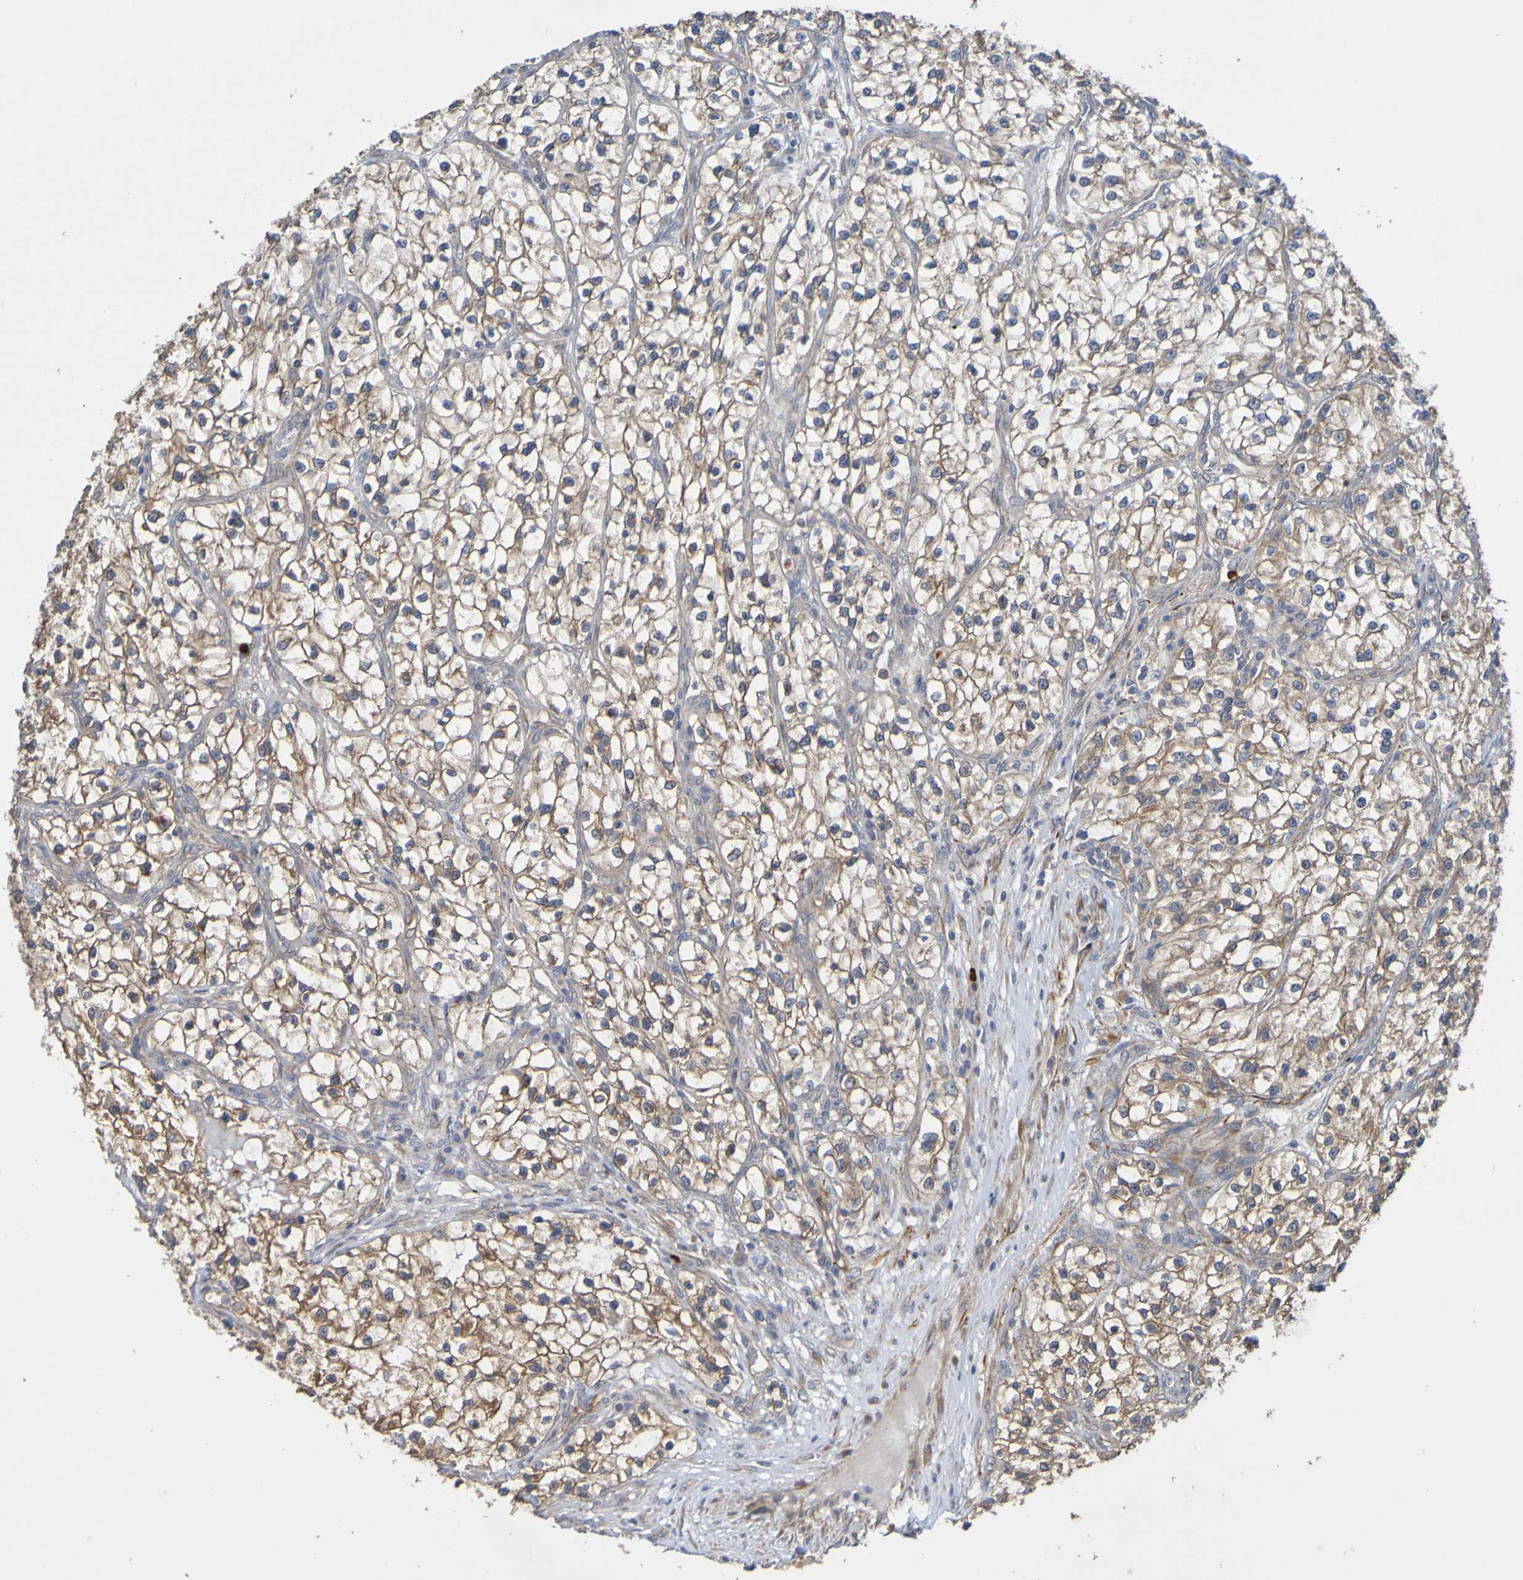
{"staining": {"intensity": "moderate", "quantity": ">75%", "location": "cytoplasmic/membranous"}, "tissue": "renal cancer", "cell_type": "Tumor cells", "image_type": "cancer", "snomed": [{"axis": "morphology", "description": "Adenocarcinoma, NOS"}, {"axis": "topography", "description": "Kidney"}], "caption": "This is an image of immunohistochemistry staining of renal cancer, which shows moderate positivity in the cytoplasmic/membranous of tumor cells.", "gene": "ST8SIA6", "patient": {"sex": "female", "age": 57}}